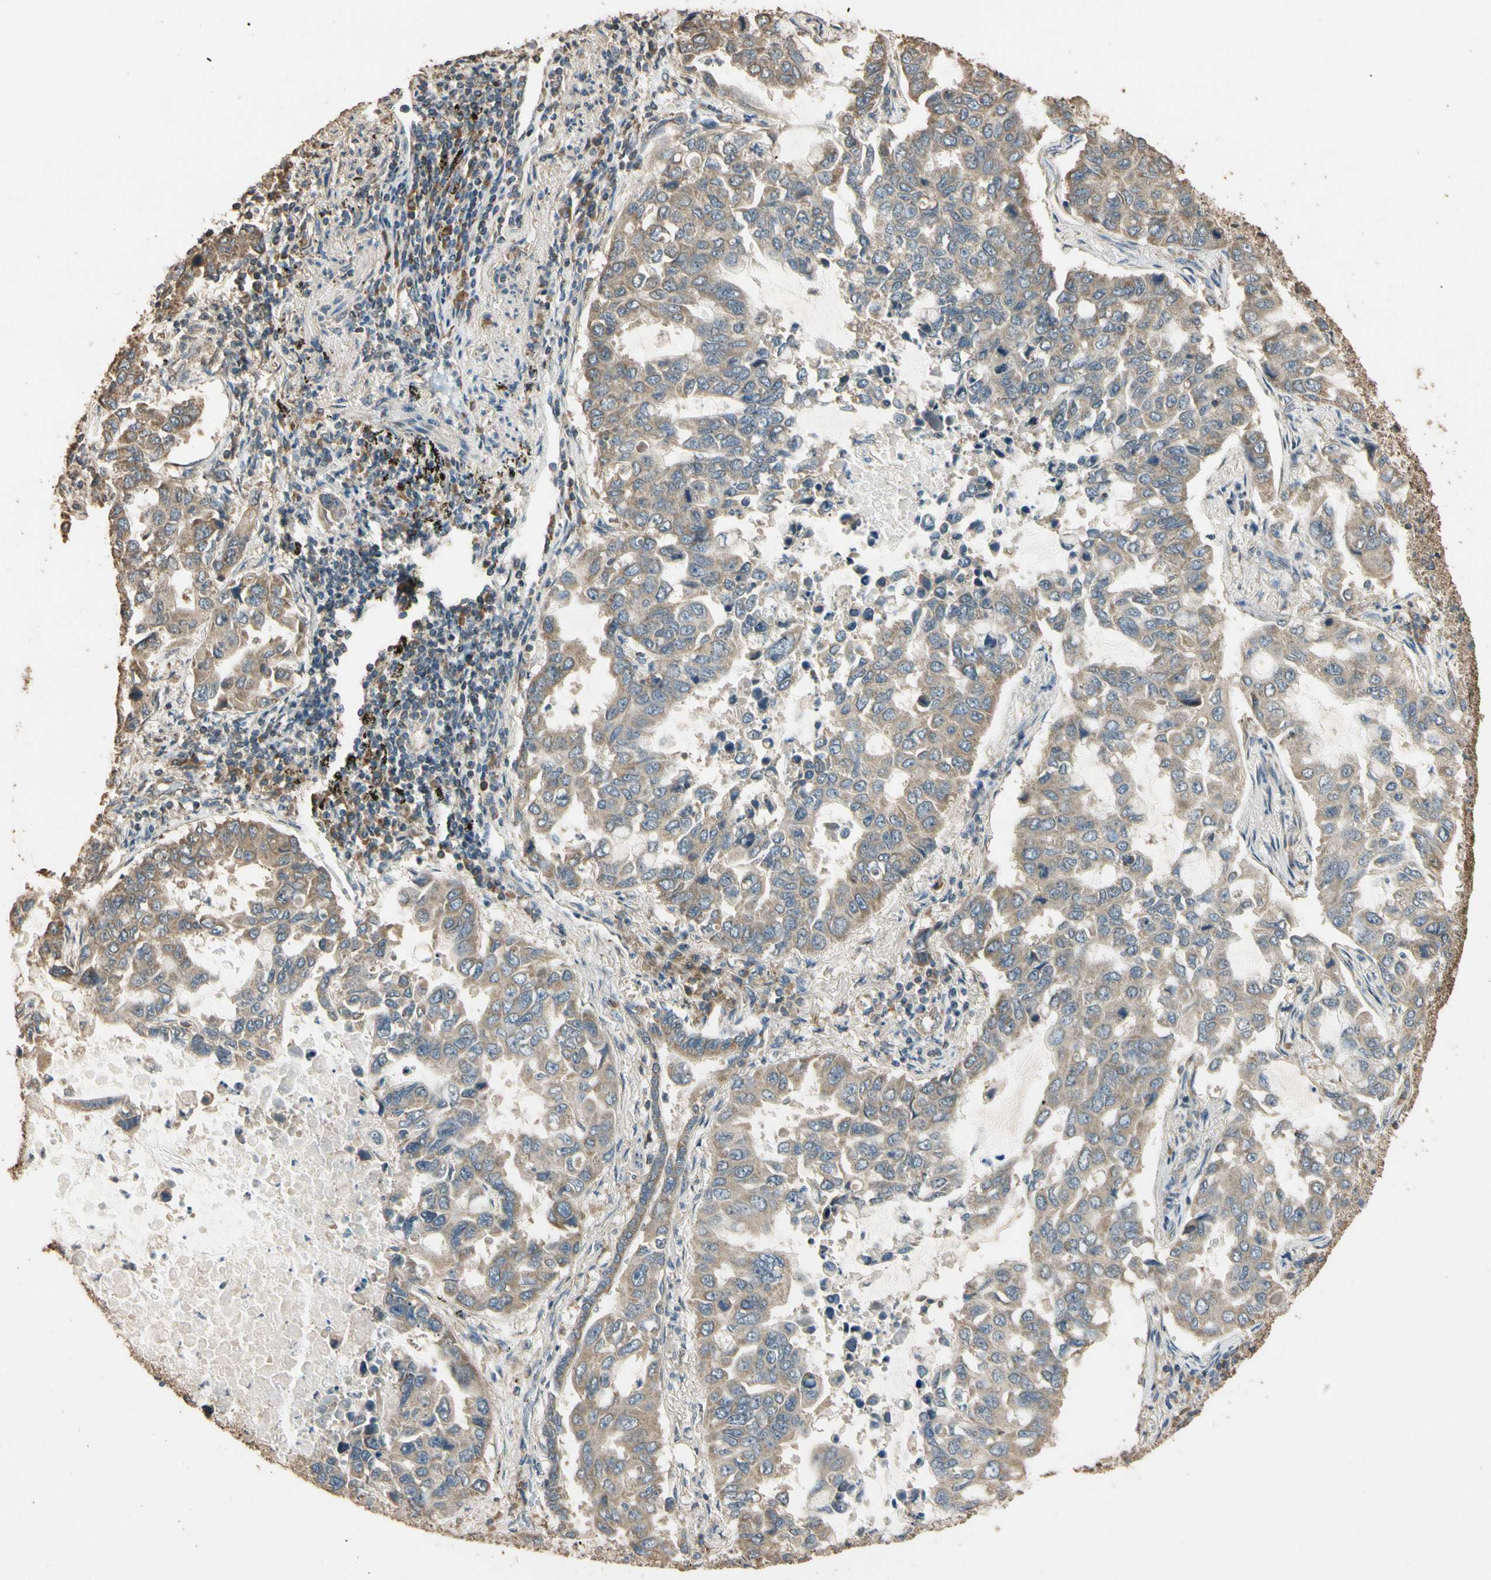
{"staining": {"intensity": "moderate", "quantity": ">75%", "location": "cytoplasmic/membranous"}, "tissue": "lung cancer", "cell_type": "Tumor cells", "image_type": "cancer", "snomed": [{"axis": "morphology", "description": "Adenocarcinoma, NOS"}, {"axis": "topography", "description": "Lung"}], "caption": "Adenocarcinoma (lung) was stained to show a protein in brown. There is medium levels of moderate cytoplasmic/membranous expression in approximately >75% of tumor cells.", "gene": "STX18", "patient": {"sex": "male", "age": 64}}